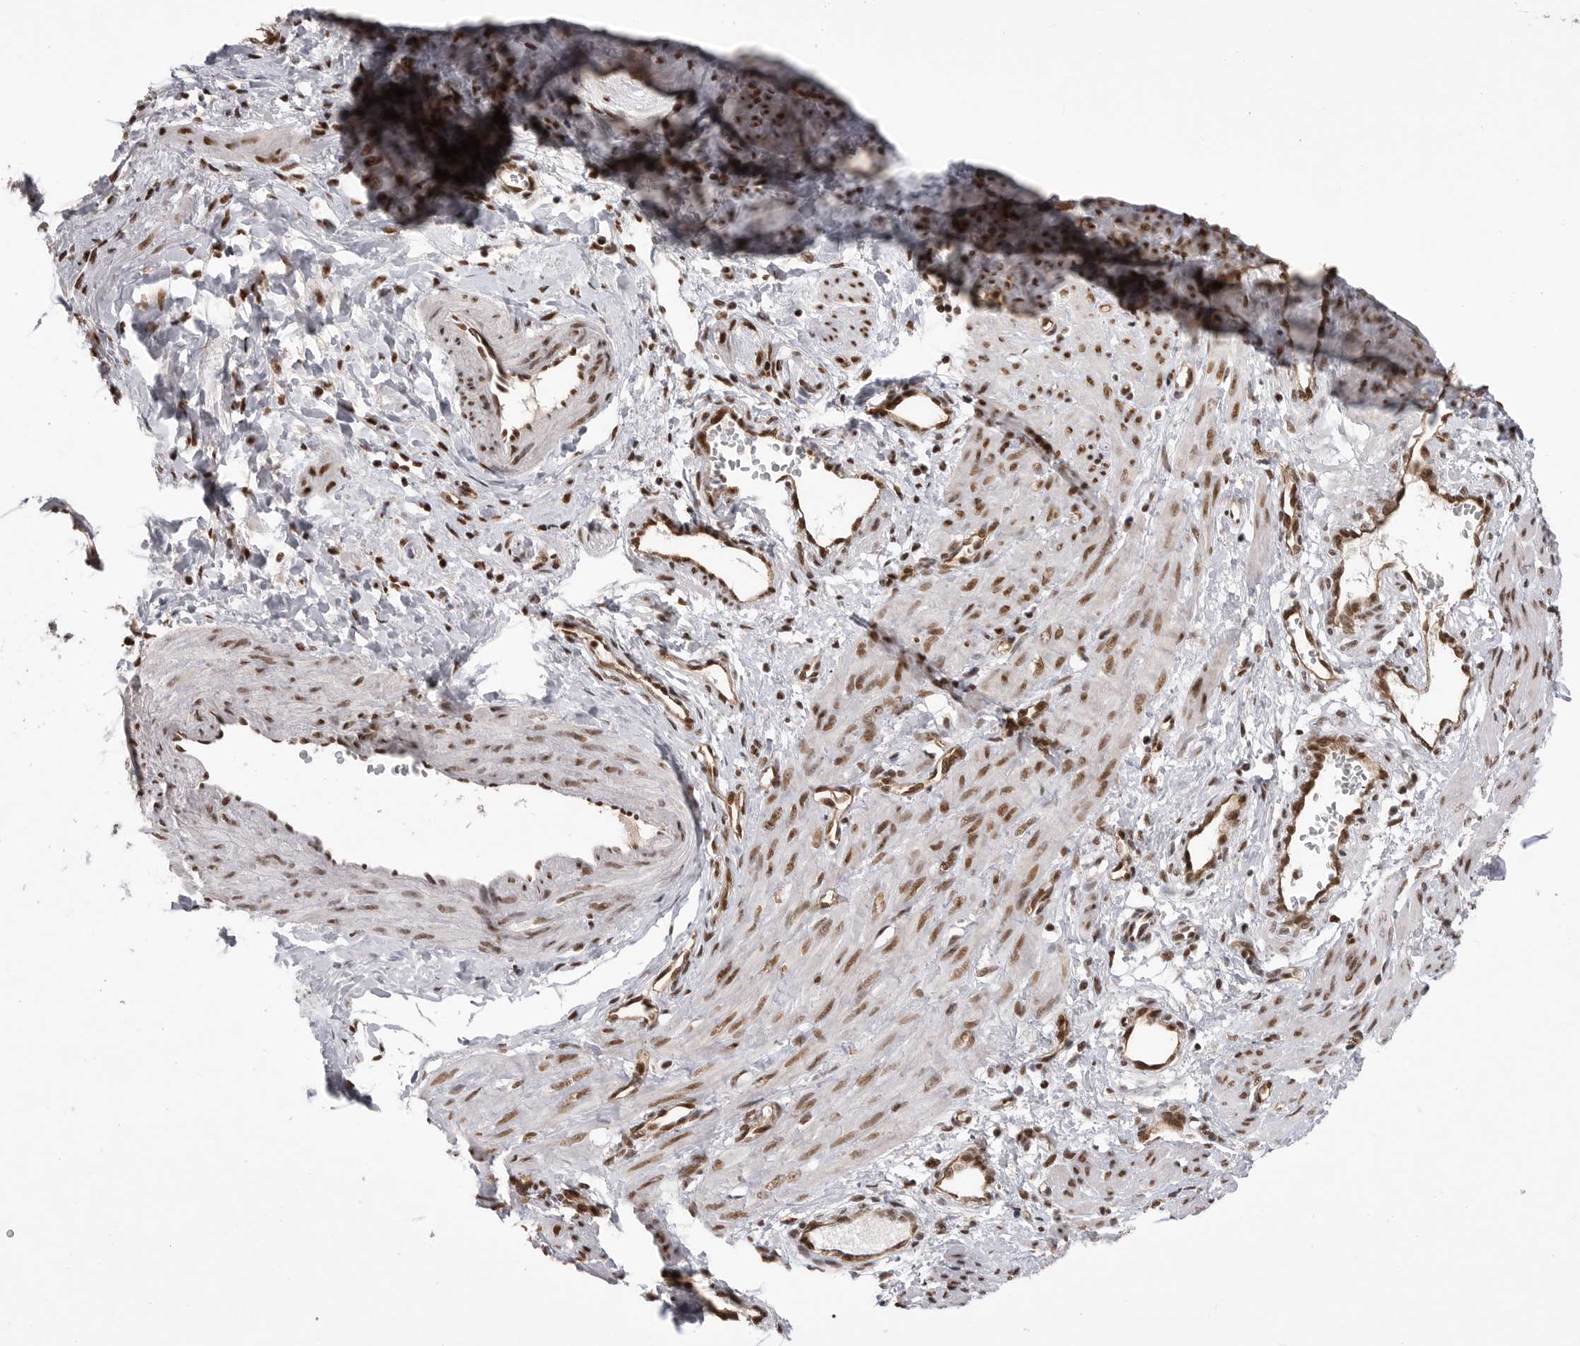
{"staining": {"intensity": "moderate", "quantity": ">75%", "location": "nuclear"}, "tissue": "smooth muscle", "cell_type": "Smooth muscle cells", "image_type": "normal", "snomed": [{"axis": "morphology", "description": "Normal tissue, NOS"}, {"axis": "topography", "description": "Endometrium"}], "caption": "Immunohistochemistry of benign smooth muscle shows medium levels of moderate nuclear positivity in approximately >75% of smooth muscle cells. Using DAB (3,3'-diaminobenzidine) (brown) and hematoxylin (blue) stains, captured at high magnification using brightfield microscopy.", "gene": "PPP1R8", "patient": {"sex": "female", "age": 33}}